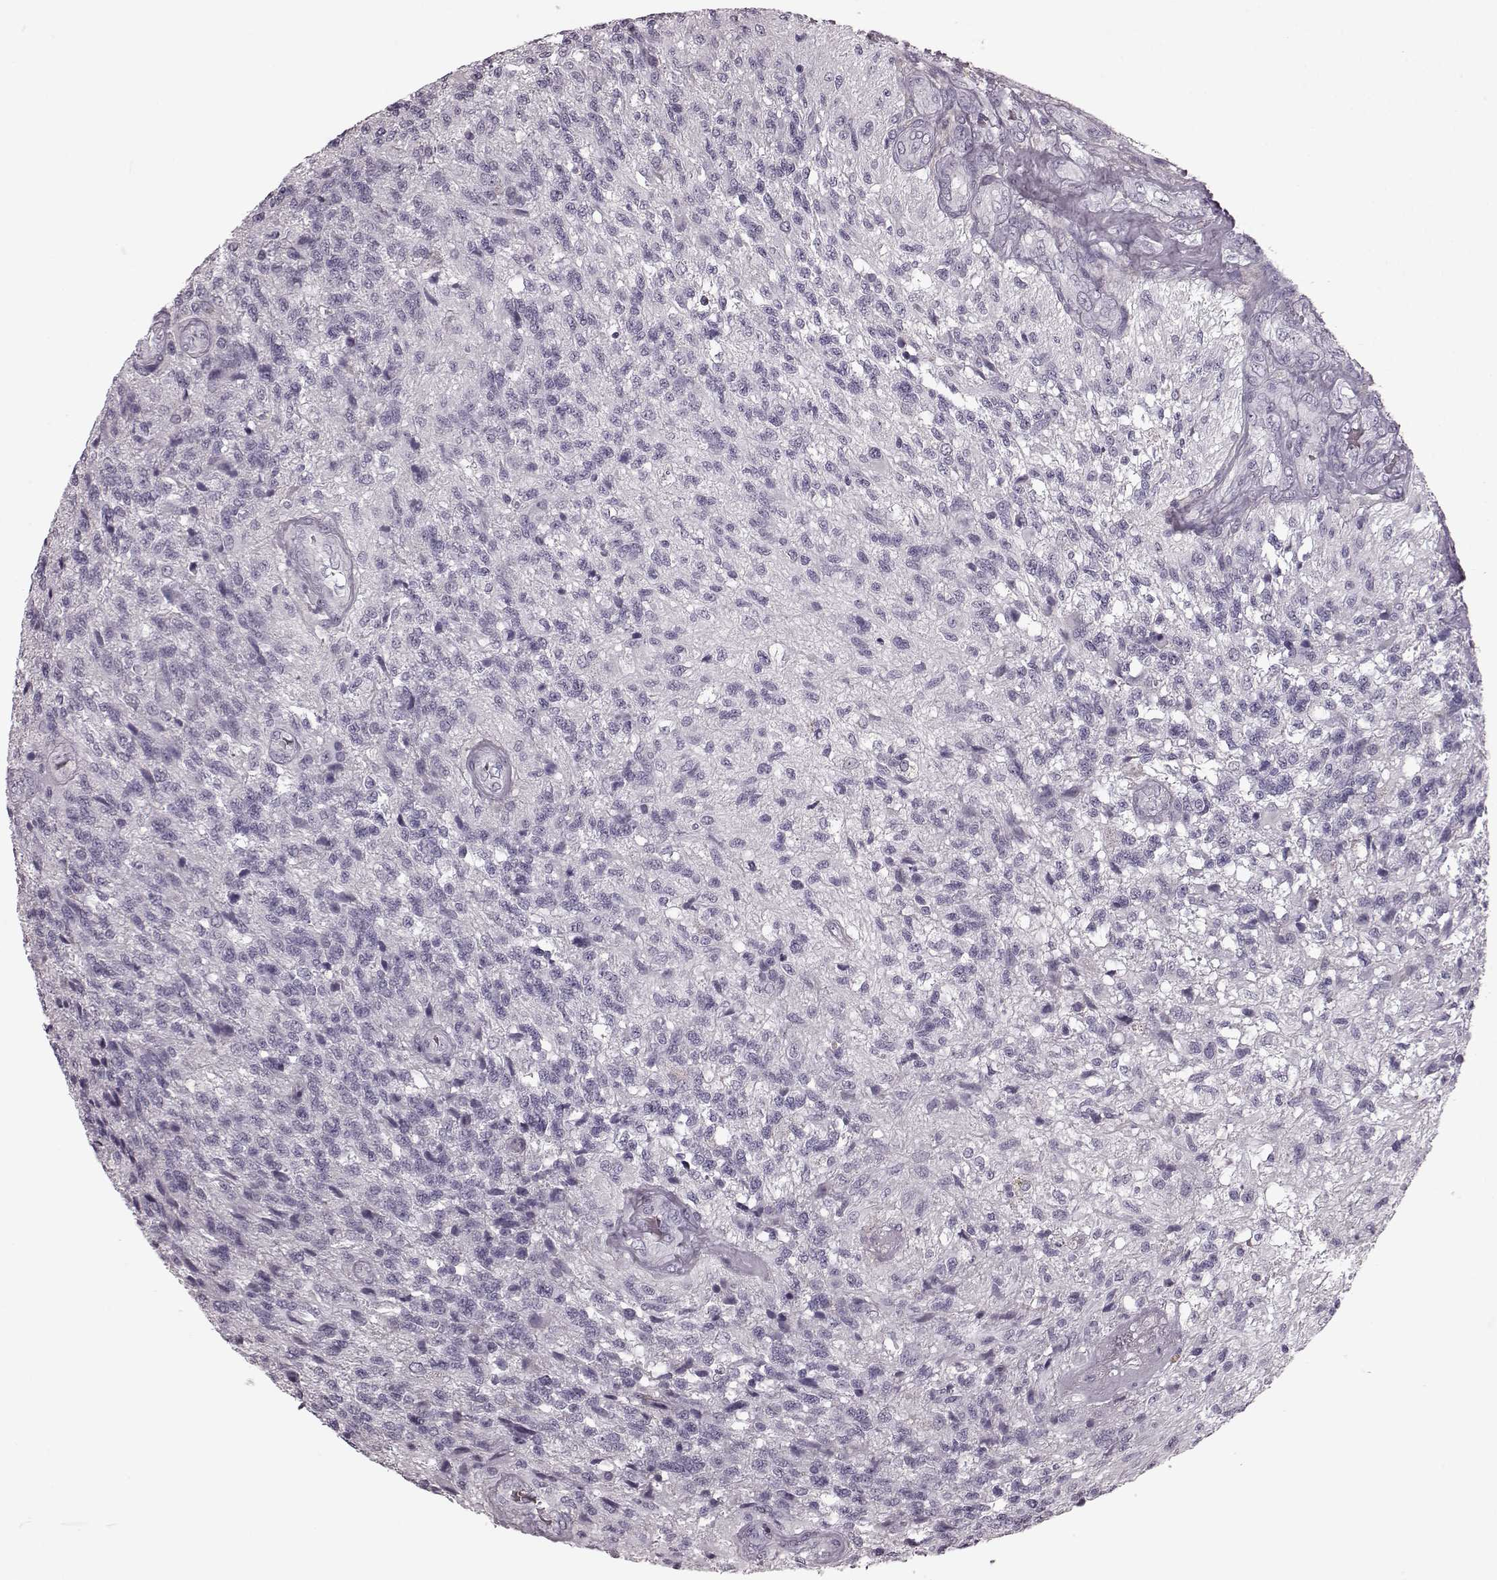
{"staining": {"intensity": "negative", "quantity": "none", "location": "none"}, "tissue": "glioma", "cell_type": "Tumor cells", "image_type": "cancer", "snomed": [{"axis": "morphology", "description": "Glioma, malignant, High grade"}, {"axis": "topography", "description": "Brain"}], "caption": "DAB immunohistochemical staining of human glioma shows no significant positivity in tumor cells.", "gene": "CST7", "patient": {"sex": "male", "age": 56}}